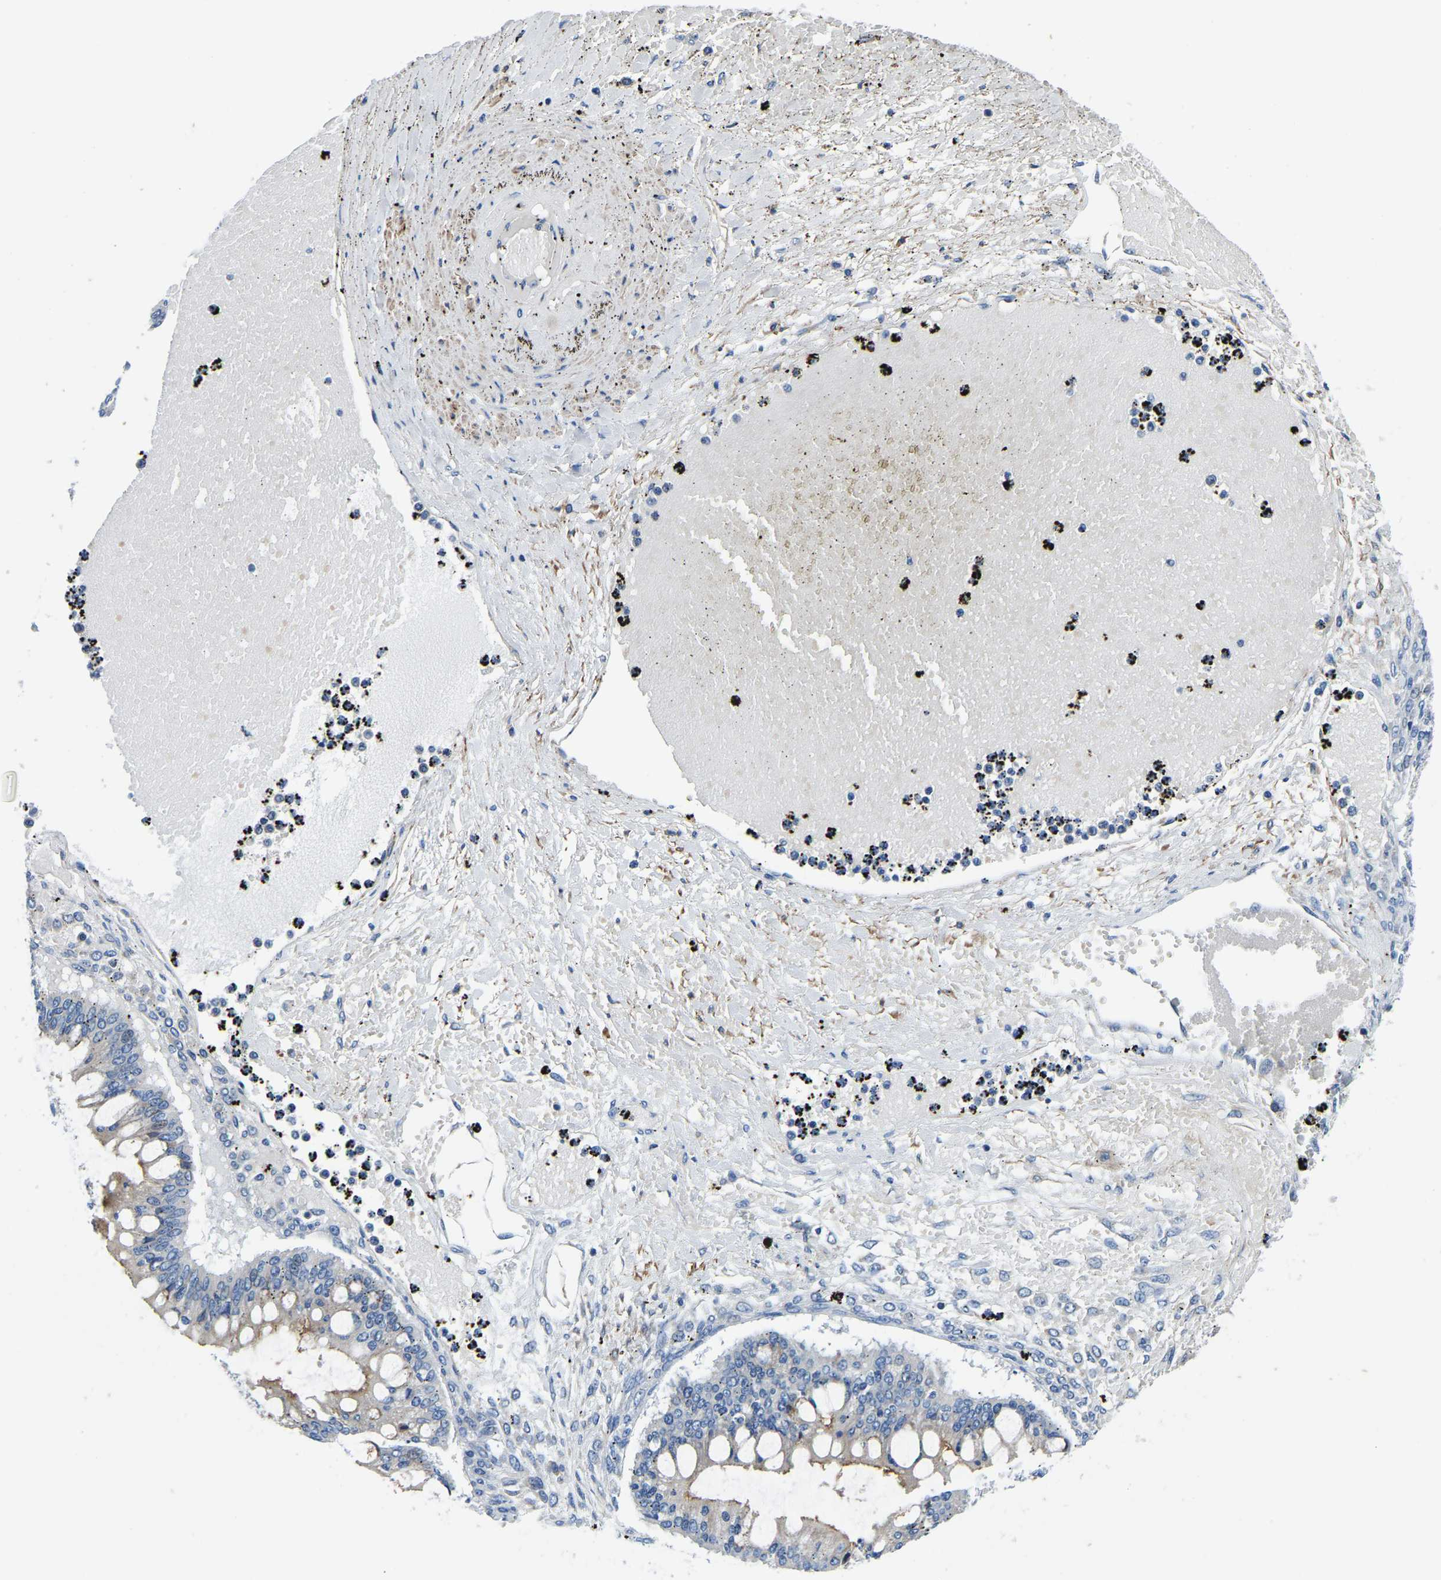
{"staining": {"intensity": "weak", "quantity": "<25%", "location": "cytoplasmic/membranous"}, "tissue": "ovarian cancer", "cell_type": "Tumor cells", "image_type": "cancer", "snomed": [{"axis": "morphology", "description": "Cystadenocarcinoma, mucinous, NOS"}, {"axis": "topography", "description": "Ovary"}], "caption": "Ovarian cancer (mucinous cystadenocarcinoma) was stained to show a protein in brown. There is no significant staining in tumor cells. Nuclei are stained in blue.", "gene": "LIAS", "patient": {"sex": "female", "age": 73}}